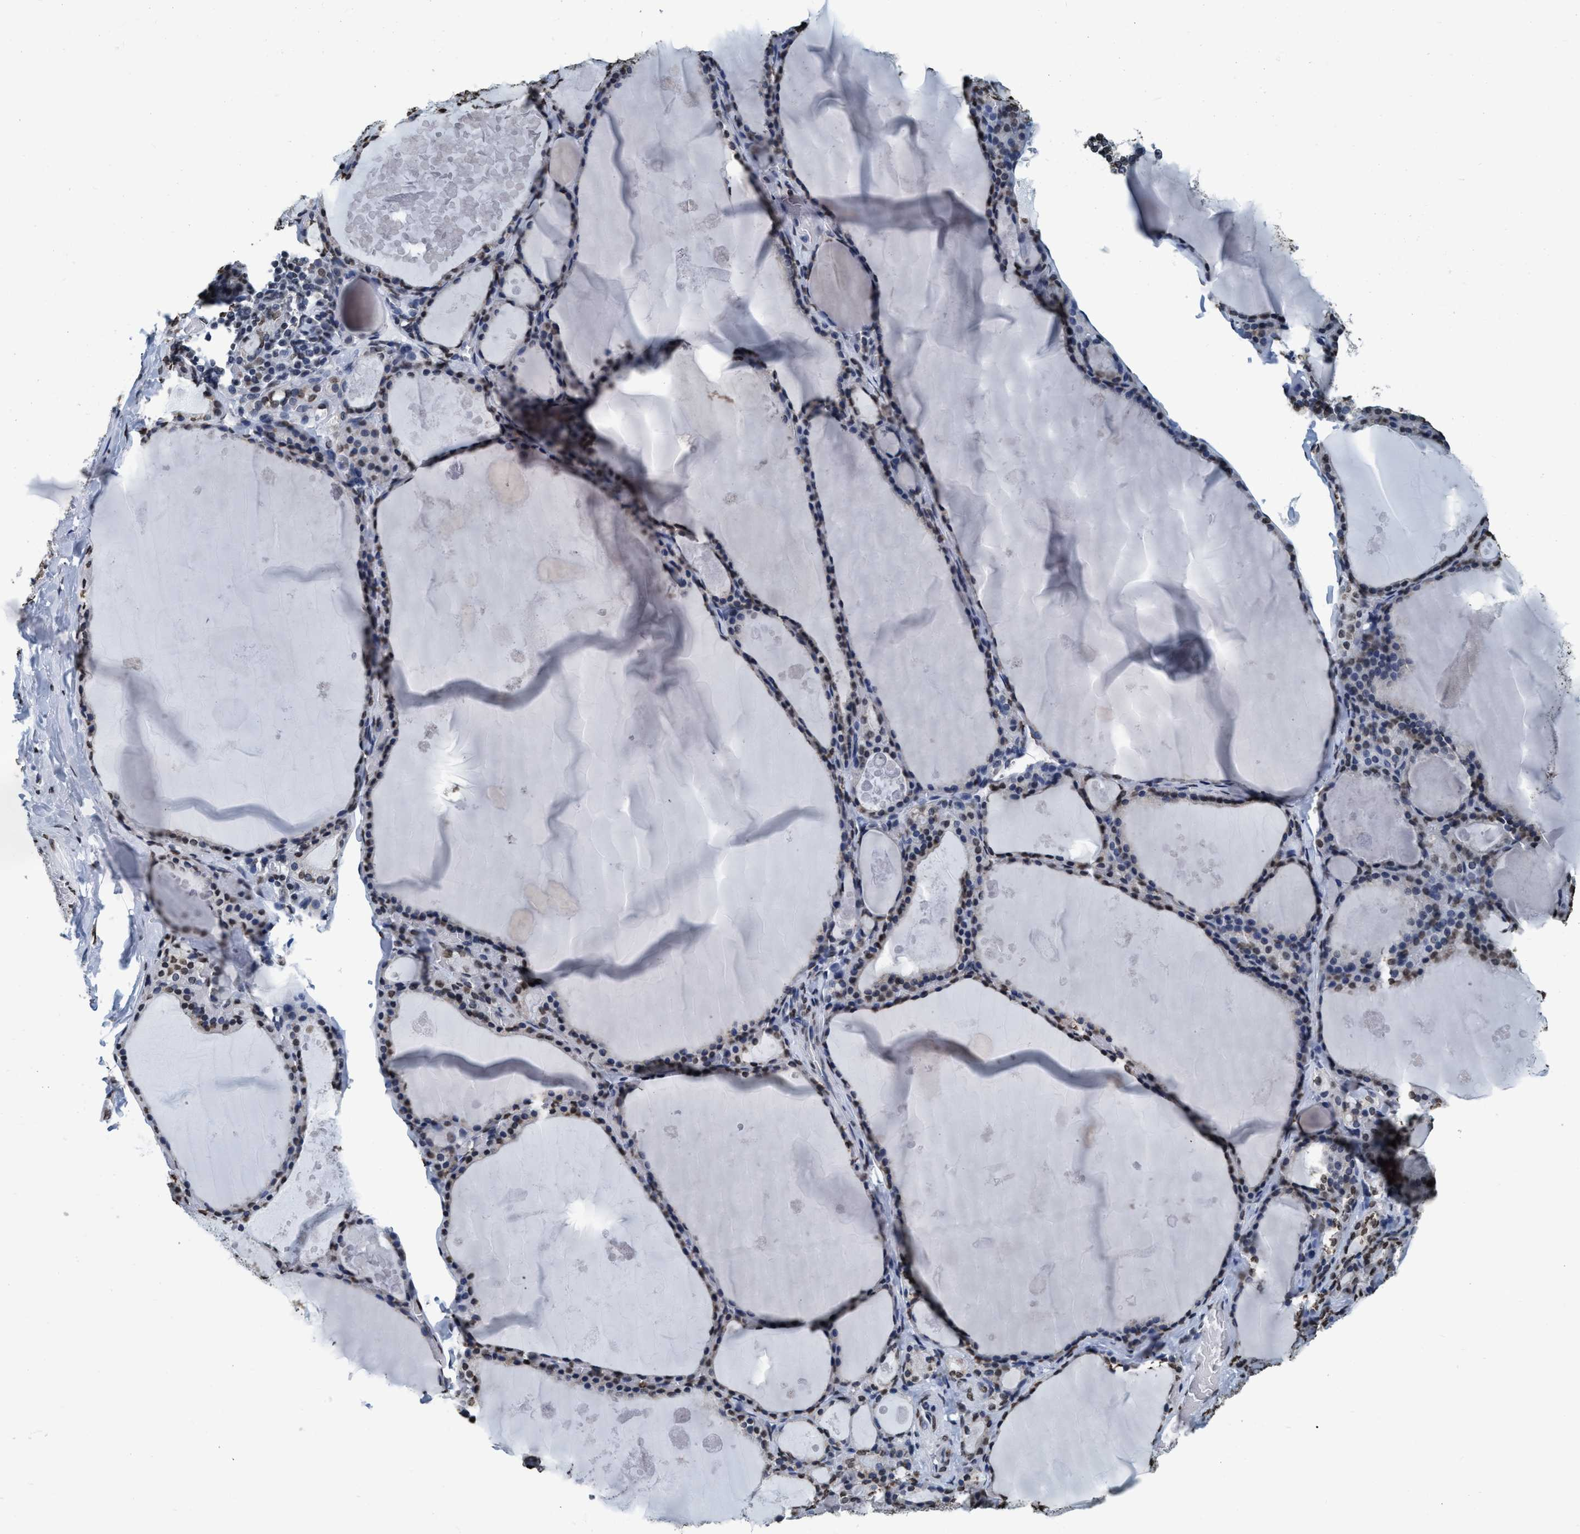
{"staining": {"intensity": "weak", "quantity": "25%-75%", "location": "nuclear"}, "tissue": "thyroid gland", "cell_type": "Glandular cells", "image_type": "normal", "snomed": [{"axis": "morphology", "description": "Normal tissue, NOS"}, {"axis": "topography", "description": "Thyroid gland"}], "caption": "An IHC image of benign tissue is shown. Protein staining in brown highlights weak nuclear positivity in thyroid gland within glandular cells. The protein is shown in brown color, while the nuclei are stained blue.", "gene": "CCNE2", "patient": {"sex": "male", "age": 56}}